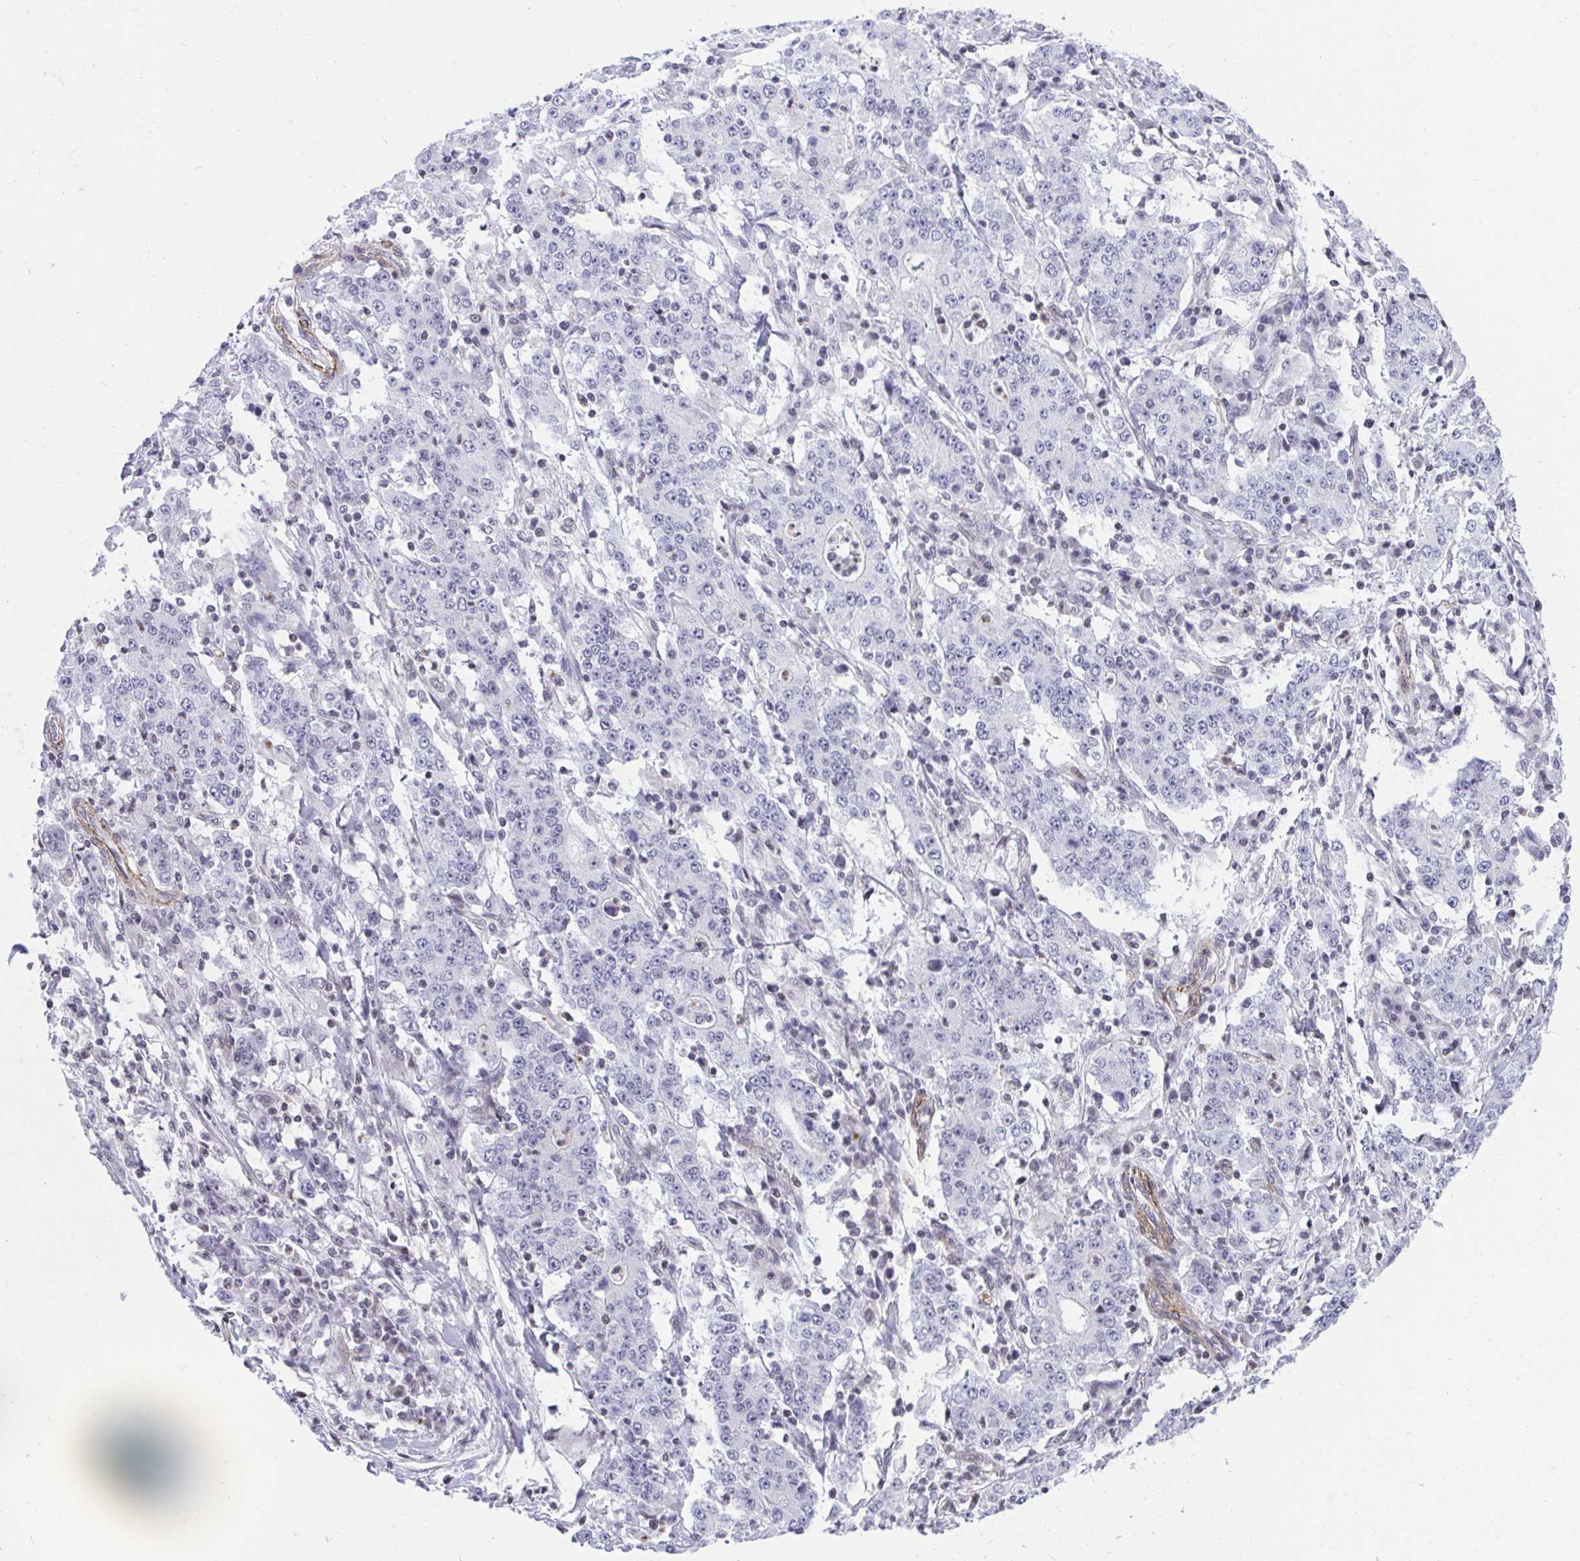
{"staining": {"intensity": "negative", "quantity": "none", "location": "none"}, "tissue": "stomach cancer", "cell_type": "Tumor cells", "image_type": "cancer", "snomed": [{"axis": "morphology", "description": "Normal tissue, NOS"}, {"axis": "morphology", "description": "Adenocarcinoma, NOS"}, {"axis": "topography", "description": "Stomach, upper"}, {"axis": "topography", "description": "Stomach"}], "caption": "Human stomach cancer stained for a protein using immunohistochemistry demonstrates no staining in tumor cells.", "gene": "KCNN4", "patient": {"sex": "male", "age": 59}}